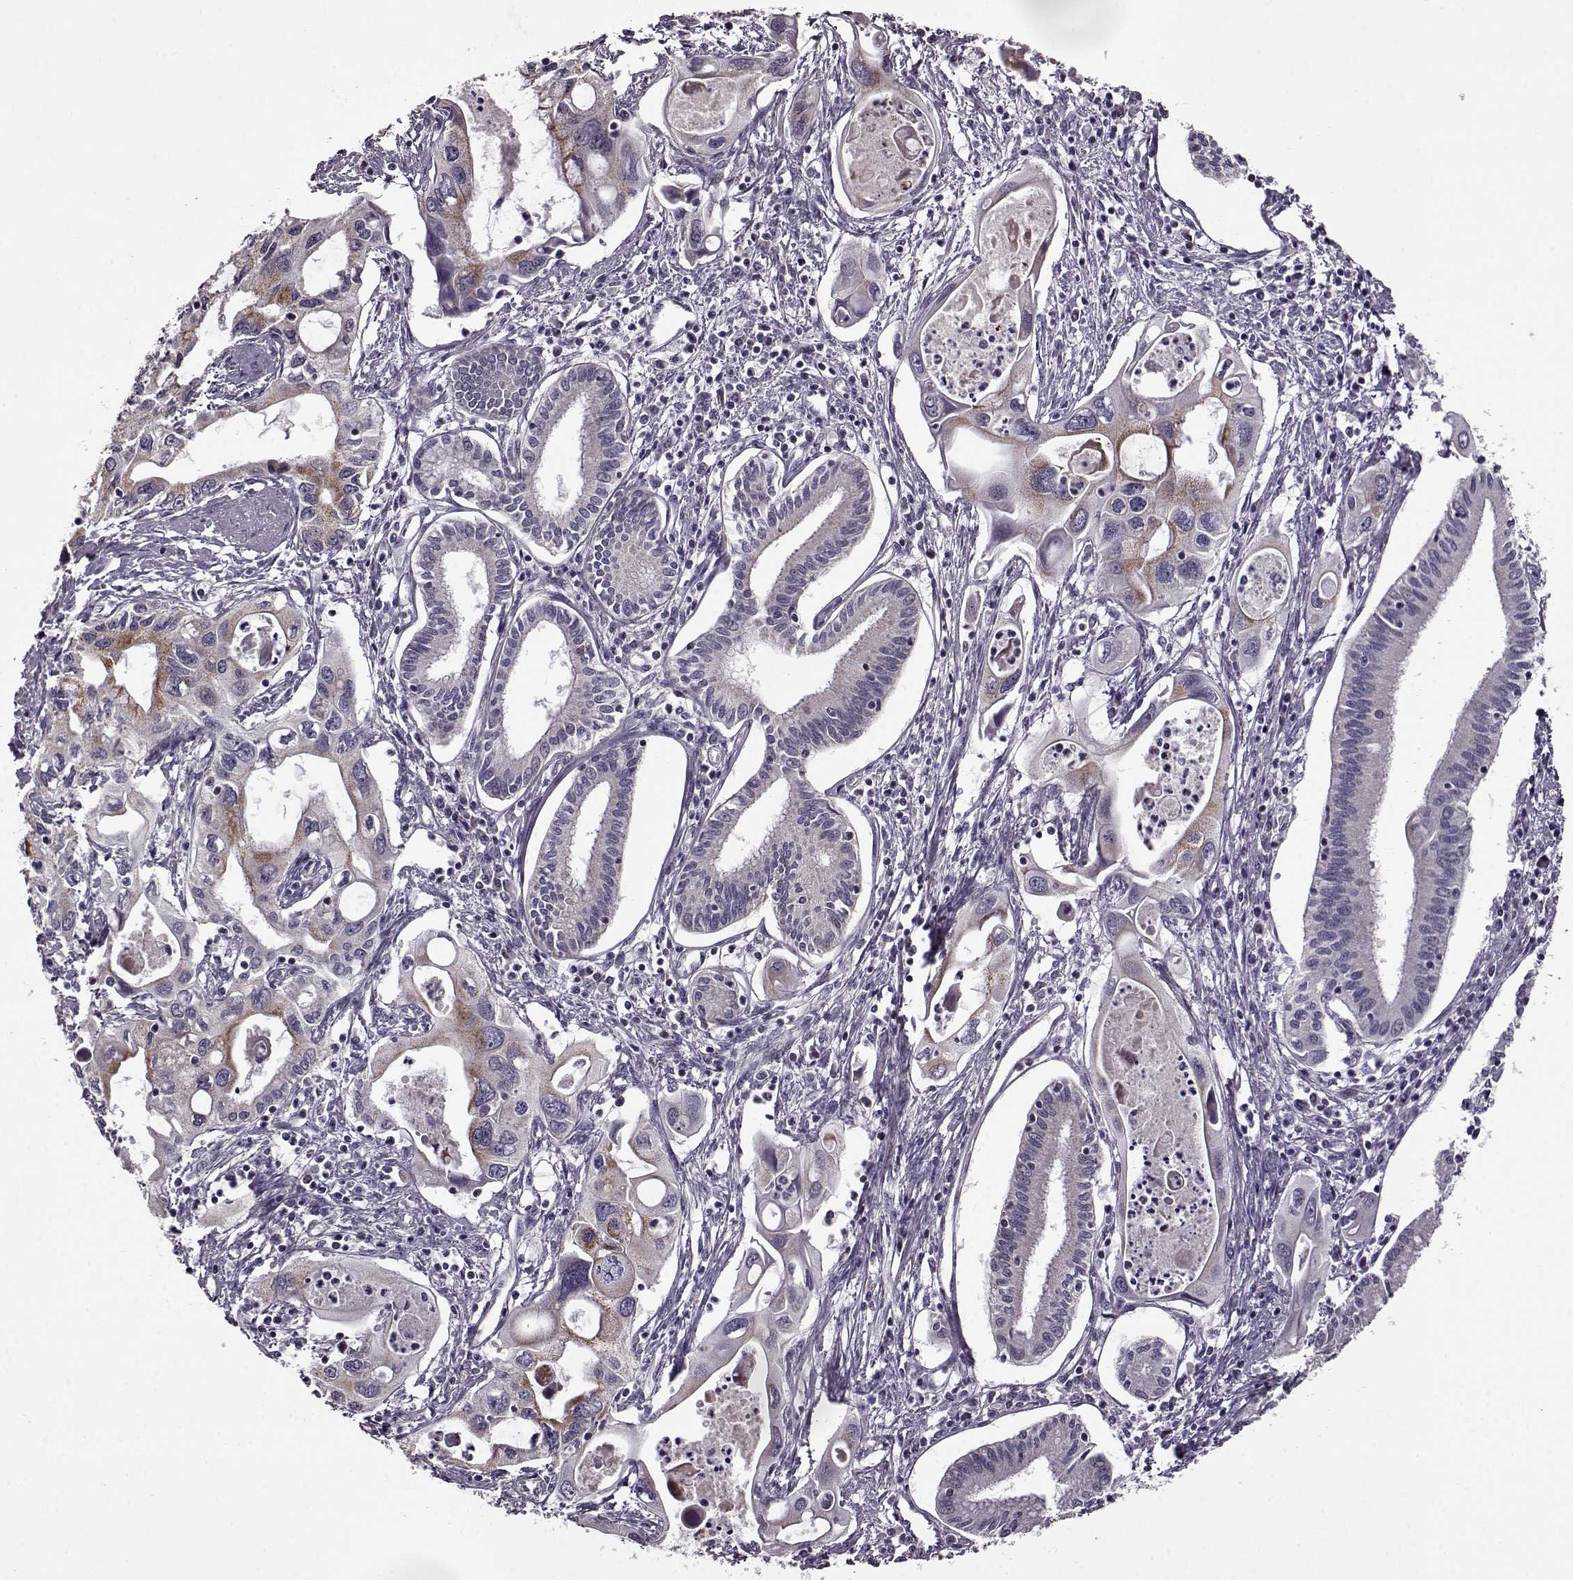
{"staining": {"intensity": "moderate", "quantity": "<25%", "location": "cytoplasmic/membranous"}, "tissue": "pancreatic cancer", "cell_type": "Tumor cells", "image_type": "cancer", "snomed": [{"axis": "morphology", "description": "Adenocarcinoma, NOS"}, {"axis": "topography", "description": "Pancreas"}], "caption": "Immunohistochemical staining of pancreatic cancer (adenocarcinoma) reveals low levels of moderate cytoplasmic/membranous expression in about <25% of tumor cells. The protein is shown in brown color, while the nuclei are stained blue.", "gene": "MTSS1", "patient": {"sex": "male", "age": 60}}